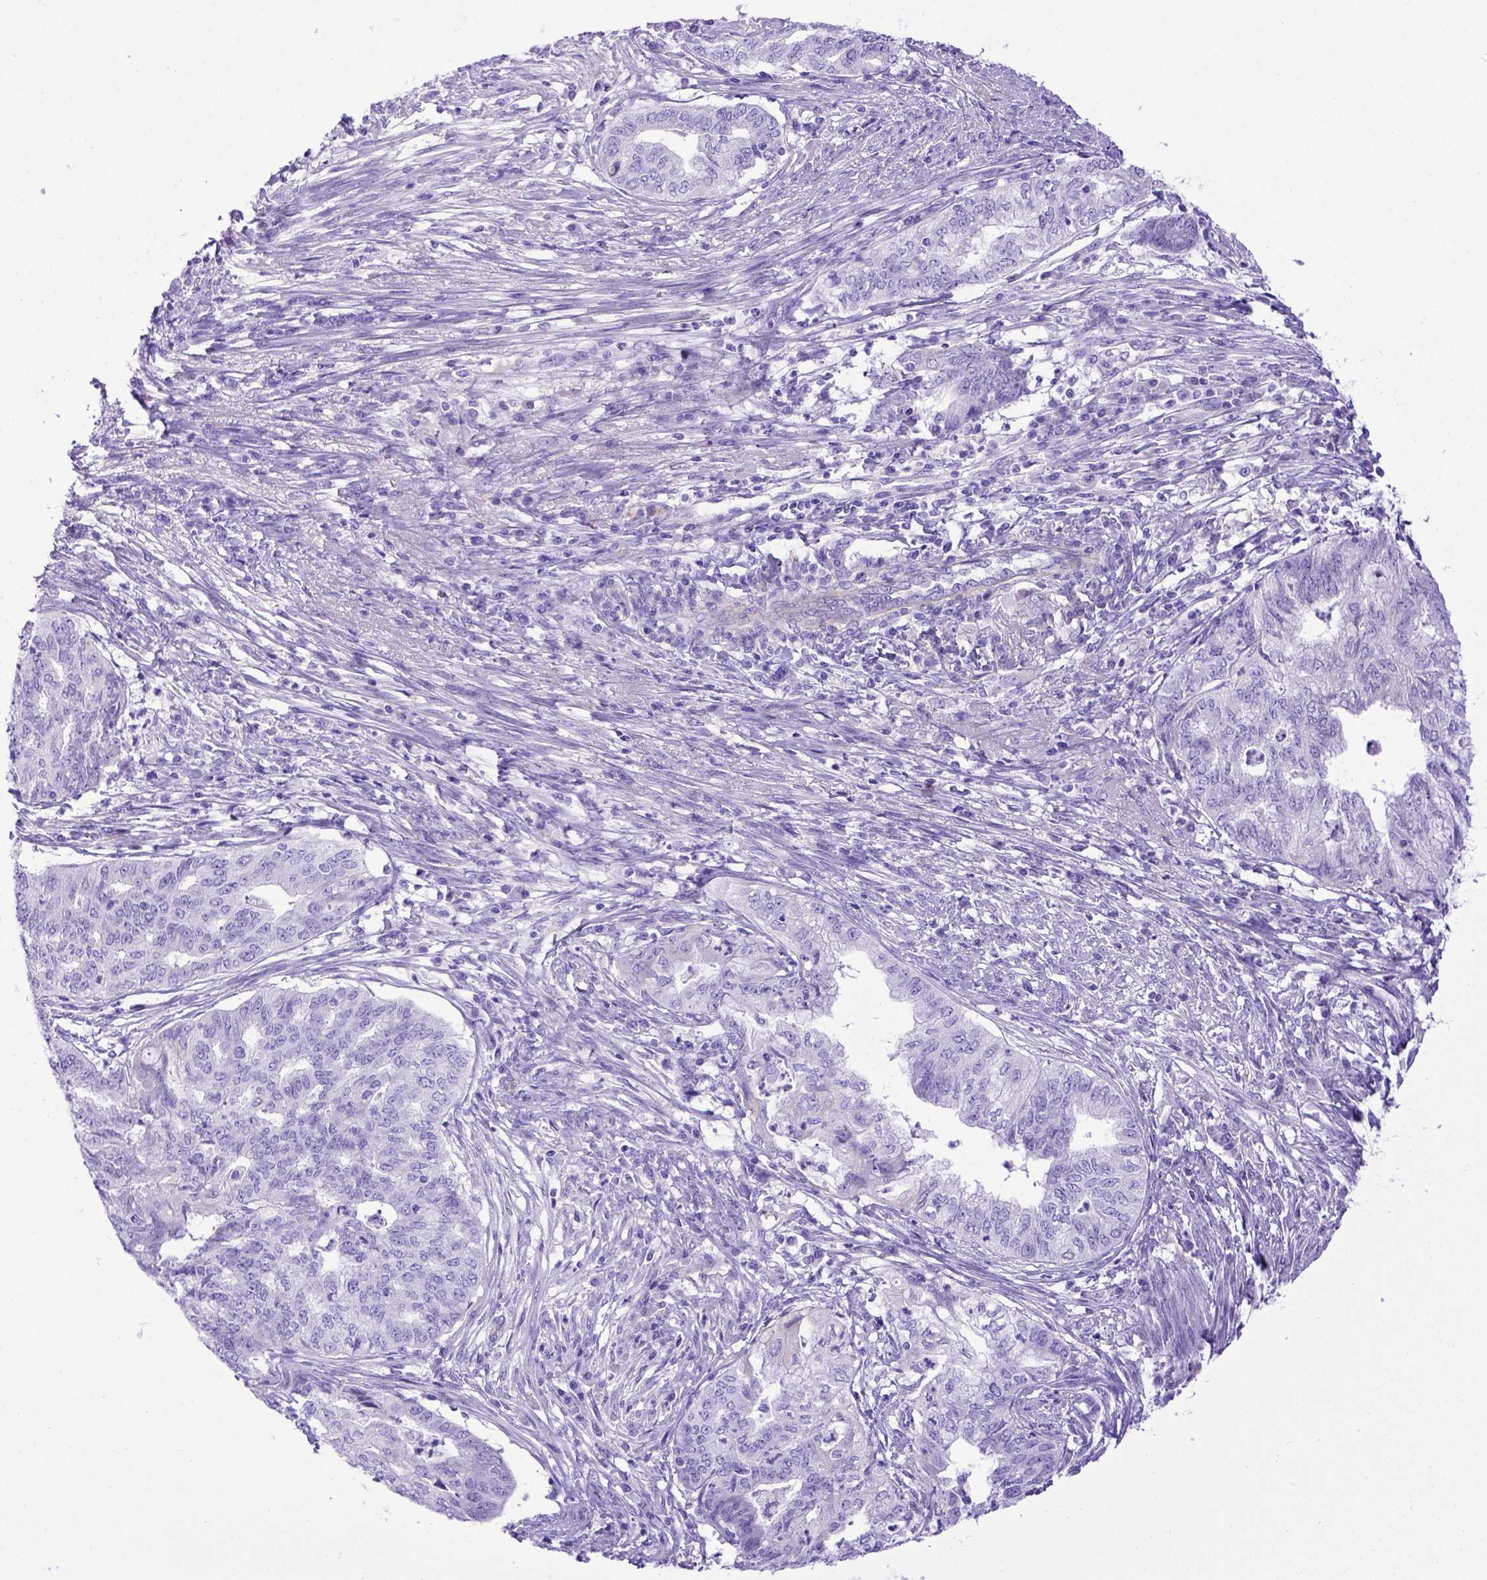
{"staining": {"intensity": "negative", "quantity": "none", "location": "none"}, "tissue": "endometrial cancer", "cell_type": "Tumor cells", "image_type": "cancer", "snomed": [{"axis": "morphology", "description": "Adenocarcinoma, NOS"}, {"axis": "topography", "description": "Endometrium"}], "caption": "Histopathology image shows no significant protein positivity in tumor cells of endometrial cancer. The staining was performed using DAB (3,3'-diaminobenzidine) to visualize the protein expression in brown, while the nuclei were stained in blue with hematoxylin (Magnification: 20x).", "gene": "LRRC18", "patient": {"sex": "female", "age": 79}}